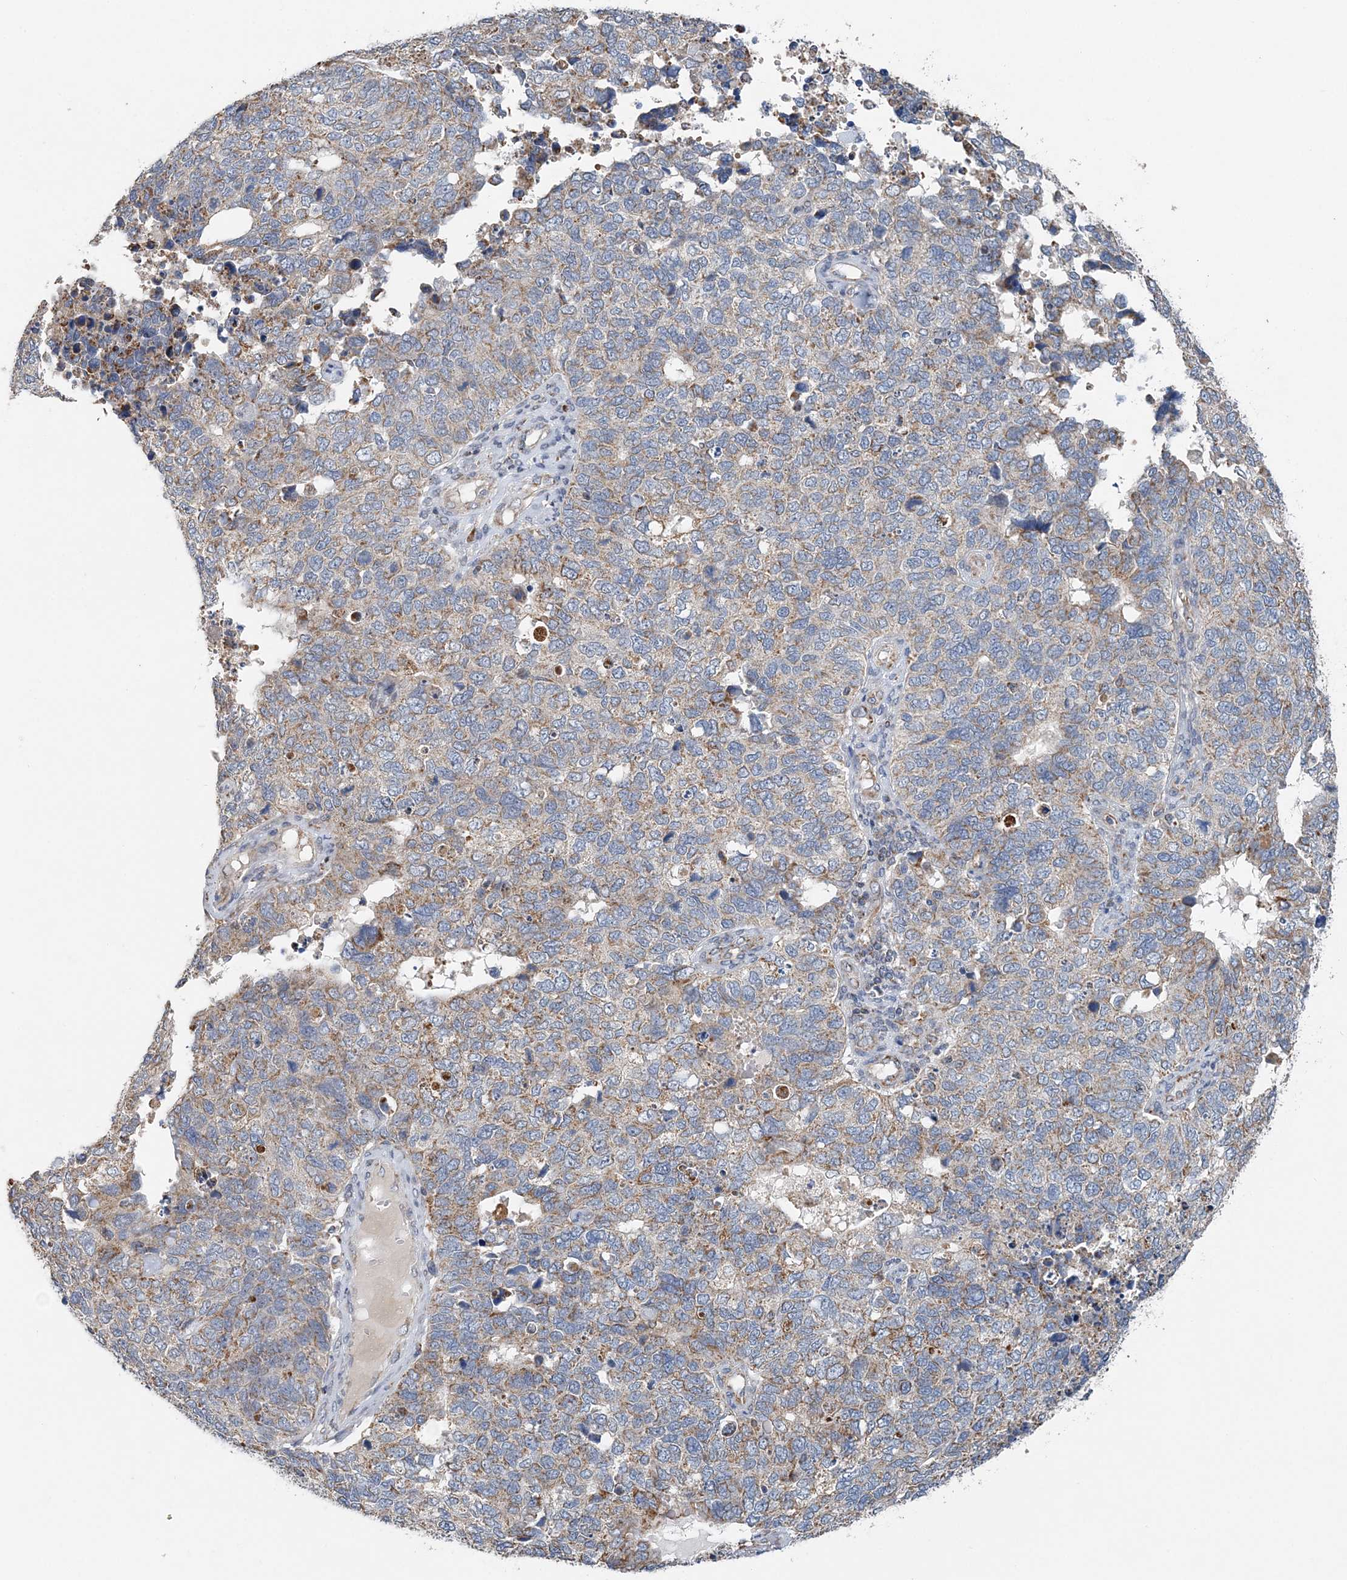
{"staining": {"intensity": "weak", "quantity": ">75%", "location": "cytoplasmic/membranous"}, "tissue": "cervical cancer", "cell_type": "Tumor cells", "image_type": "cancer", "snomed": [{"axis": "morphology", "description": "Squamous cell carcinoma, NOS"}, {"axis": "topography", "description": "Cervix"}], "caption": "Cervical cancer stained with IHC displays weak cytoplasmic/membranous staining in approximately >75% of tumor cells.", "gene": "SPRY2", "patient": {"sex": "female", "age": 63}}